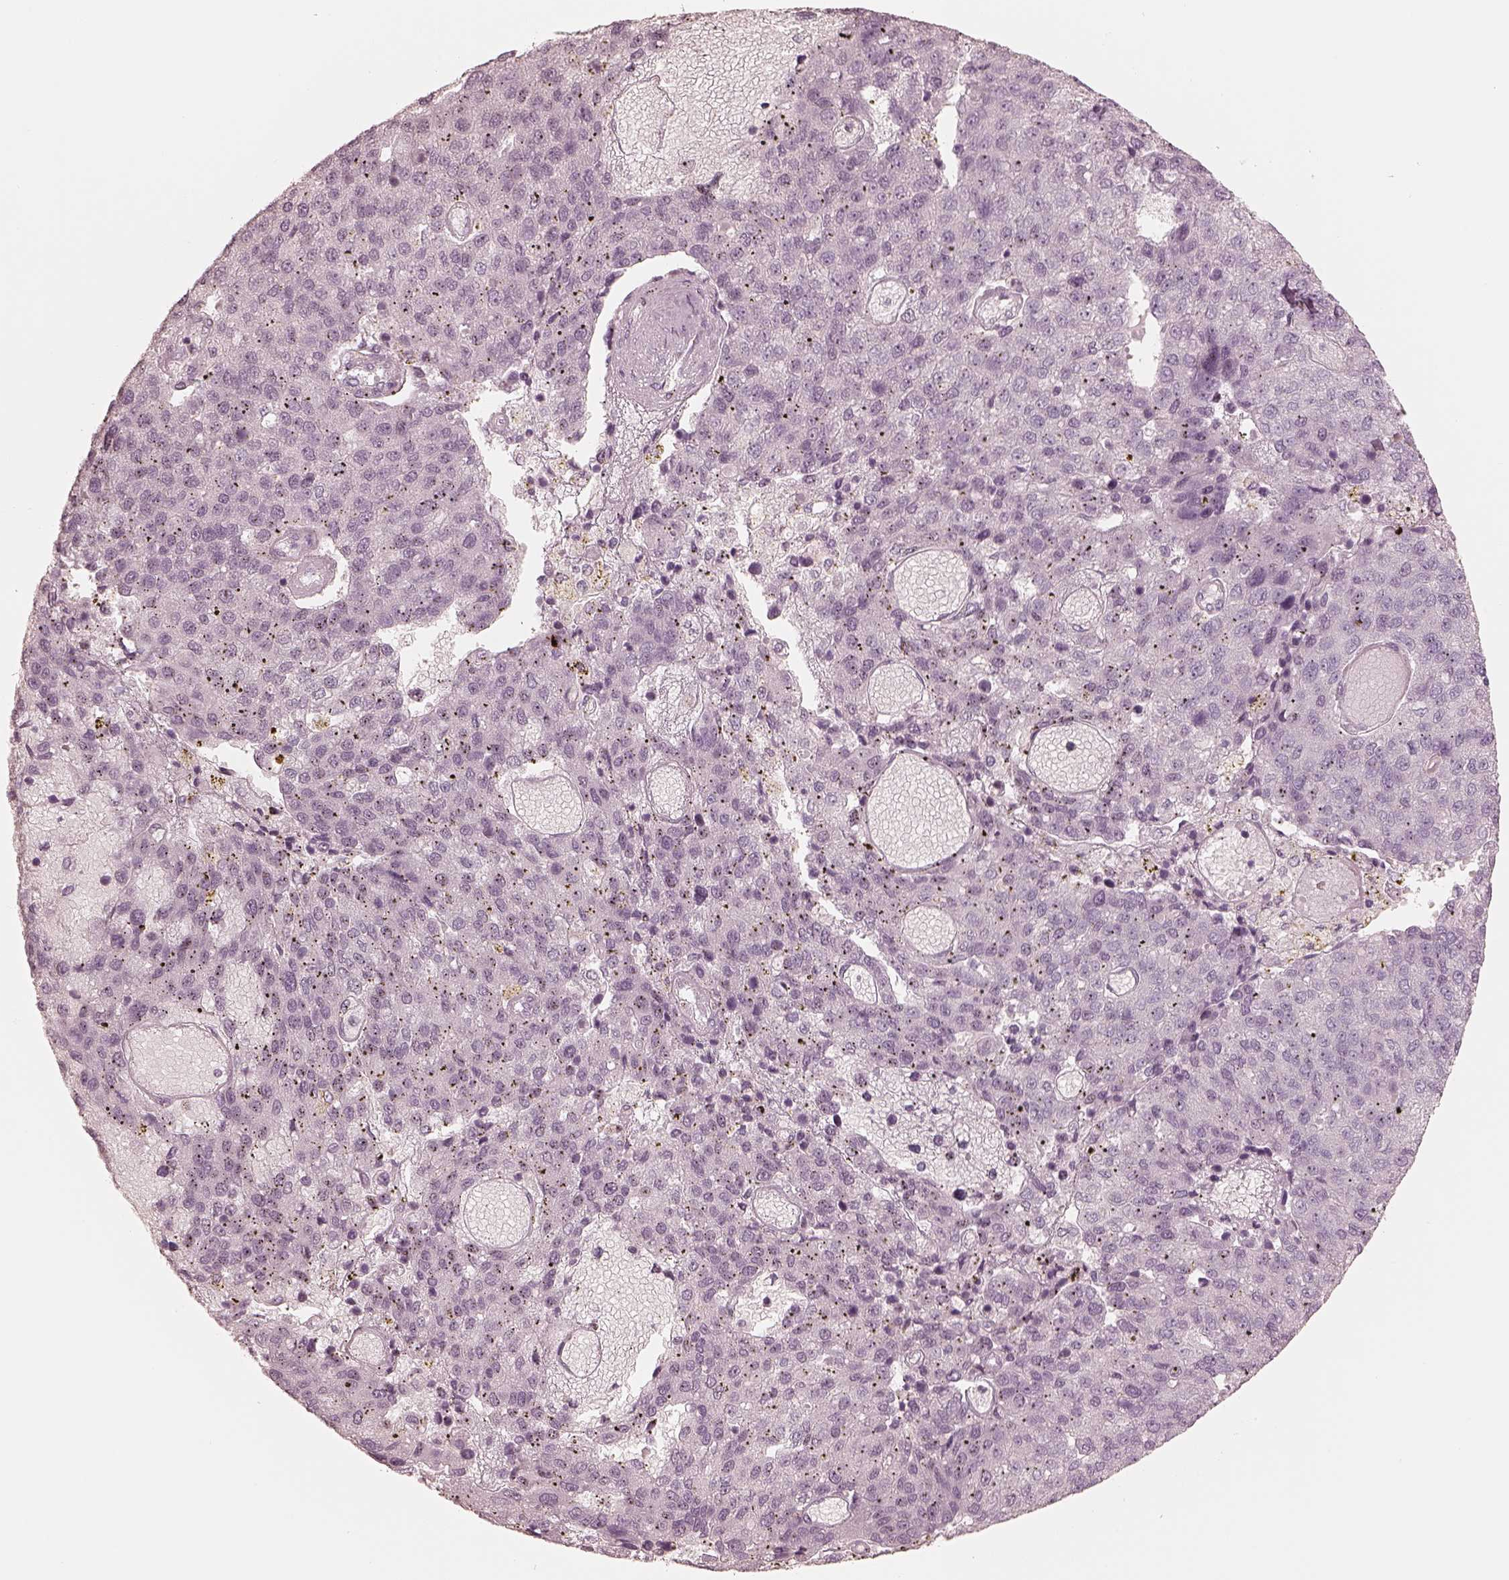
{"staining": {"intensity": "negative", "quantity": "none", "location": "none"}, "tissue": "pancreatic cancer", "cell_type": "Tumor cells", "image_type": "cancer", "snomed": [{"axis": "morphology", "description": "Adenocarcinoma, NOS"}, {"axis": "topography", "description": "Pancreas"}], "caption": "Pancreatic adenocarcinoma was stained to show a protein in brown. There is no significant staining in tumor cells. The staining is performed using DAB brown chromogen with nuclei counter-stained in using hematoxylin.", "gene": "CALR3", "patient": {"sex": "female", "age": 61}}